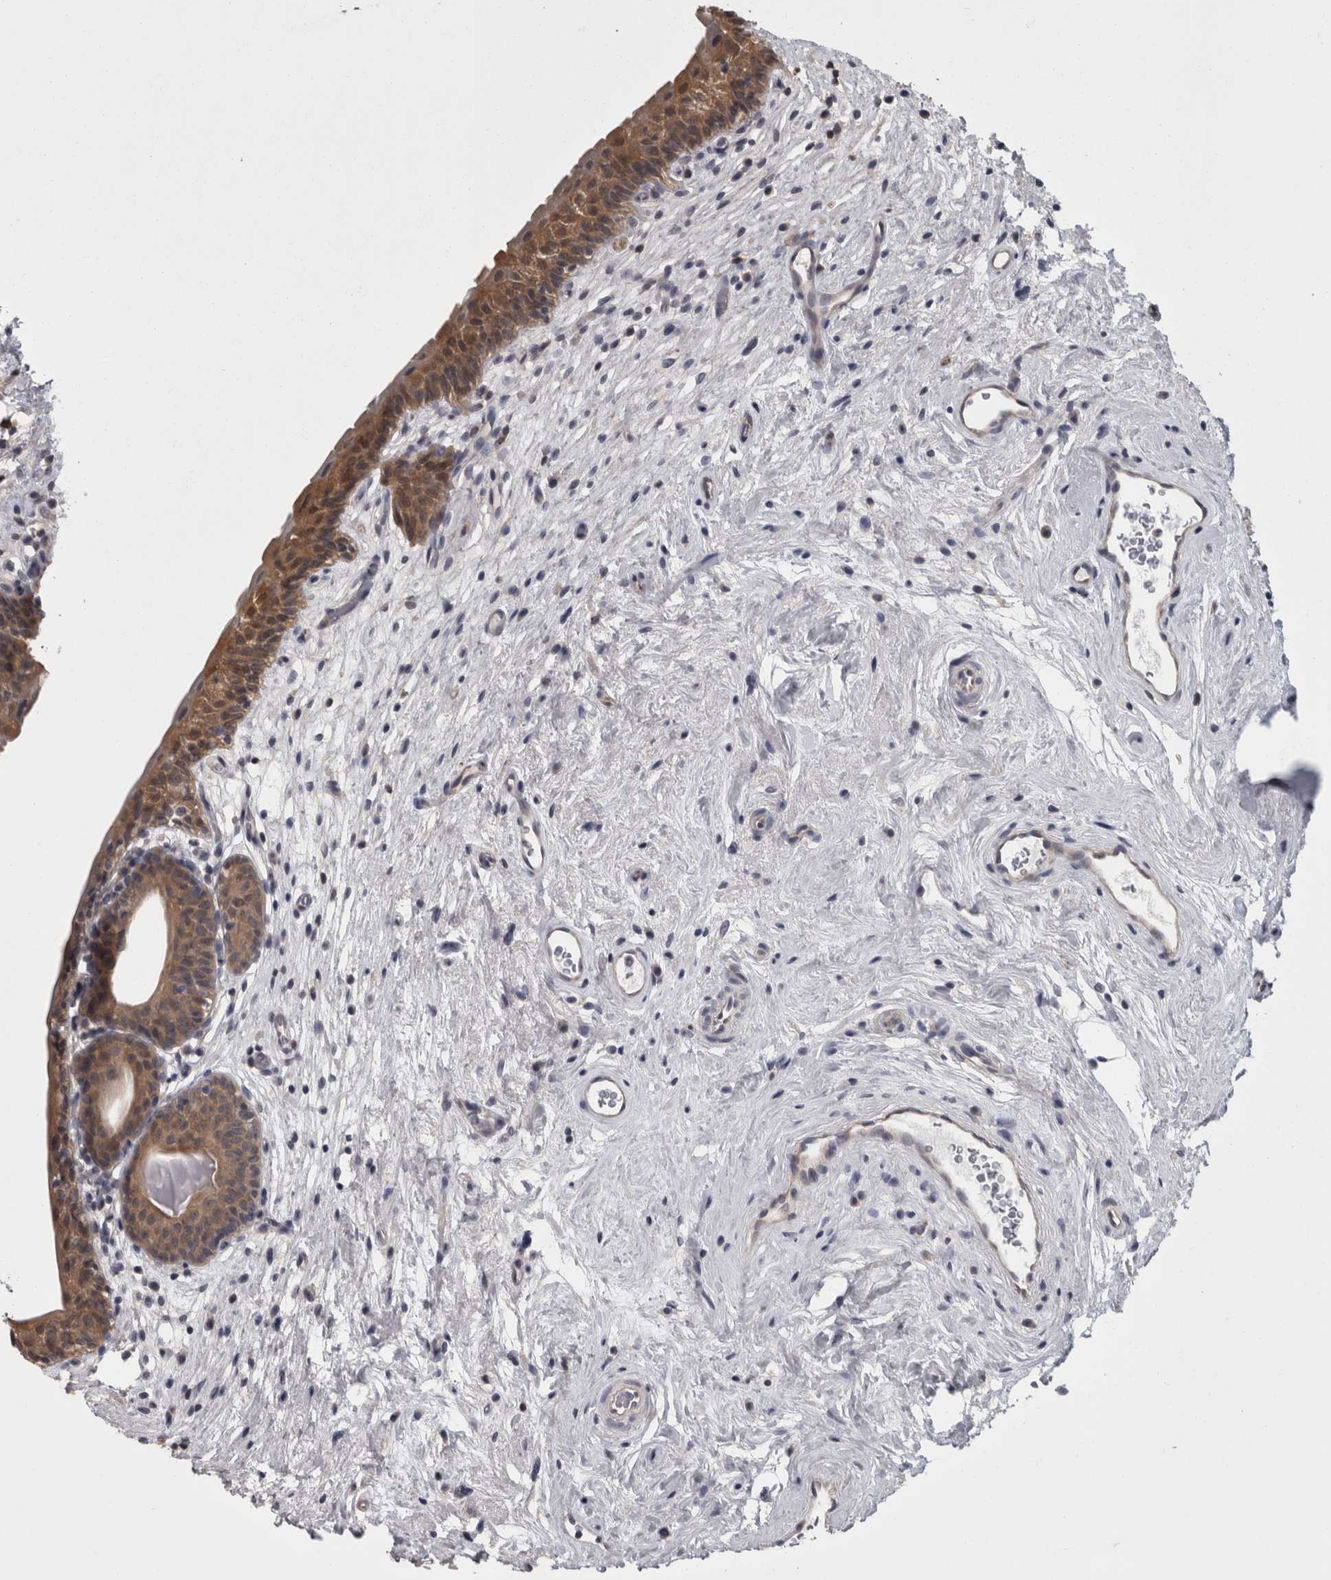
{"staining": {"intensity": "moderate", "quantity": "25%-75%", "location": "cytoplasmic/membranous"}, "tissue": "urinary bladder", "cell_type": "Urothelial cells", "image_type": "normal", "snomed": [{"axis": "morphology", "description": "Normal tissue, NOS"}, {"axis": "topography", "description": "Urinary bladder"}], "caption": "Moderate cytoplasmic/membranous expression for a protein is seen in about 25%-75% of urothelial cells of benign urinary bladder using IHC.", "gene": "APRT", "patient": {"sex": "male", "age": 83}}